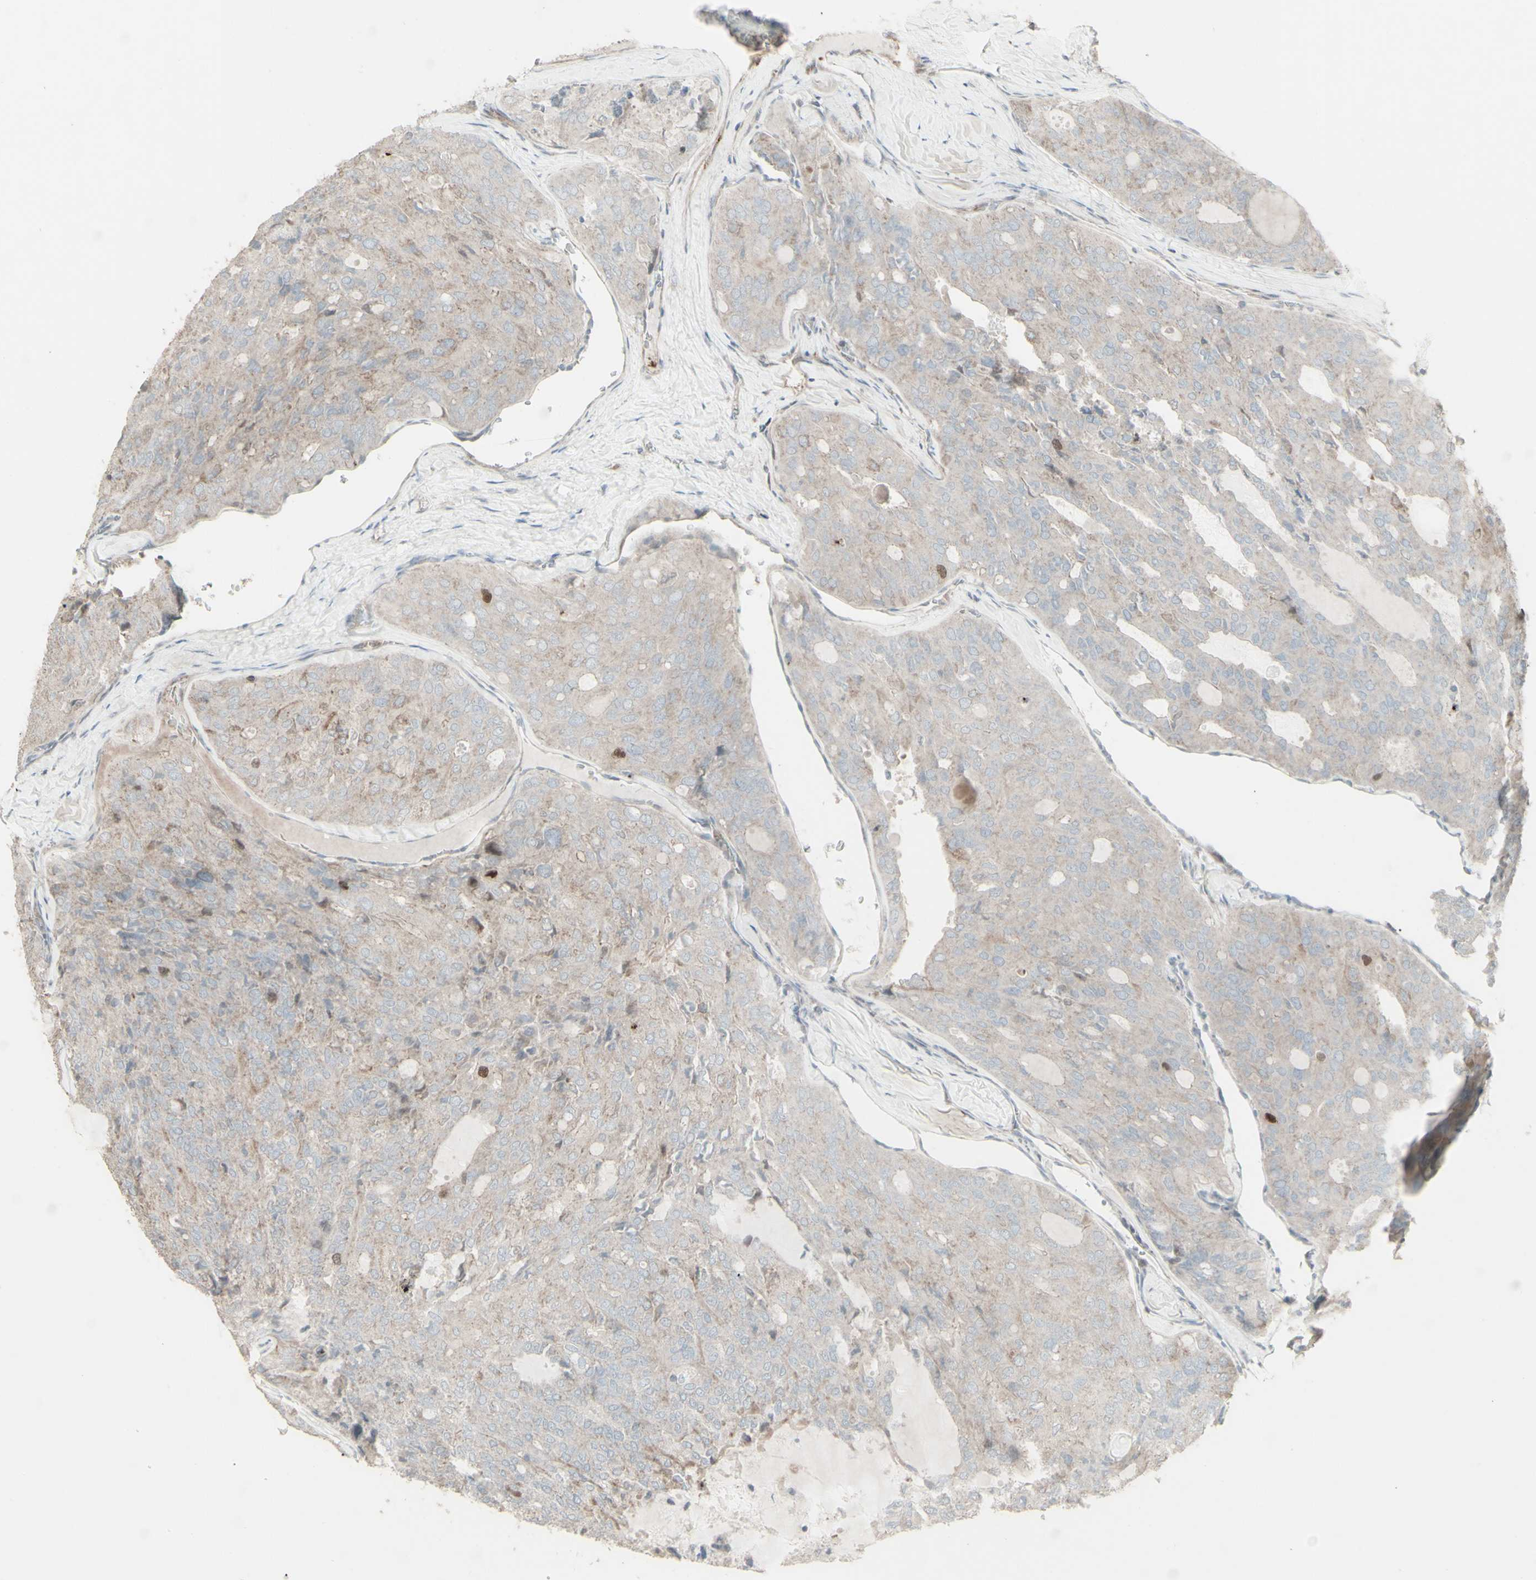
{"staining": {"intensity": "moderate", "quantity": "<25%", "location": "nuclear"}, "tissue": "thyroid cancer", "cell_type": "Tumor cells", "image_type": "cancer", "snomed": [{"axis": "morphology", "description": "Follicular adenoma carcinoma, NOS"}, {"axis": "topography", "description": "Thyroid gland"}], "caption": "Immunohistochemical staining of human thyroid follicular adenoma carcinoma reveals moderate nuclear protein positivity in approximately <25% of tumor cells.", "gene": "GMNN", "patient": {"sex": "male", "age": 75}}